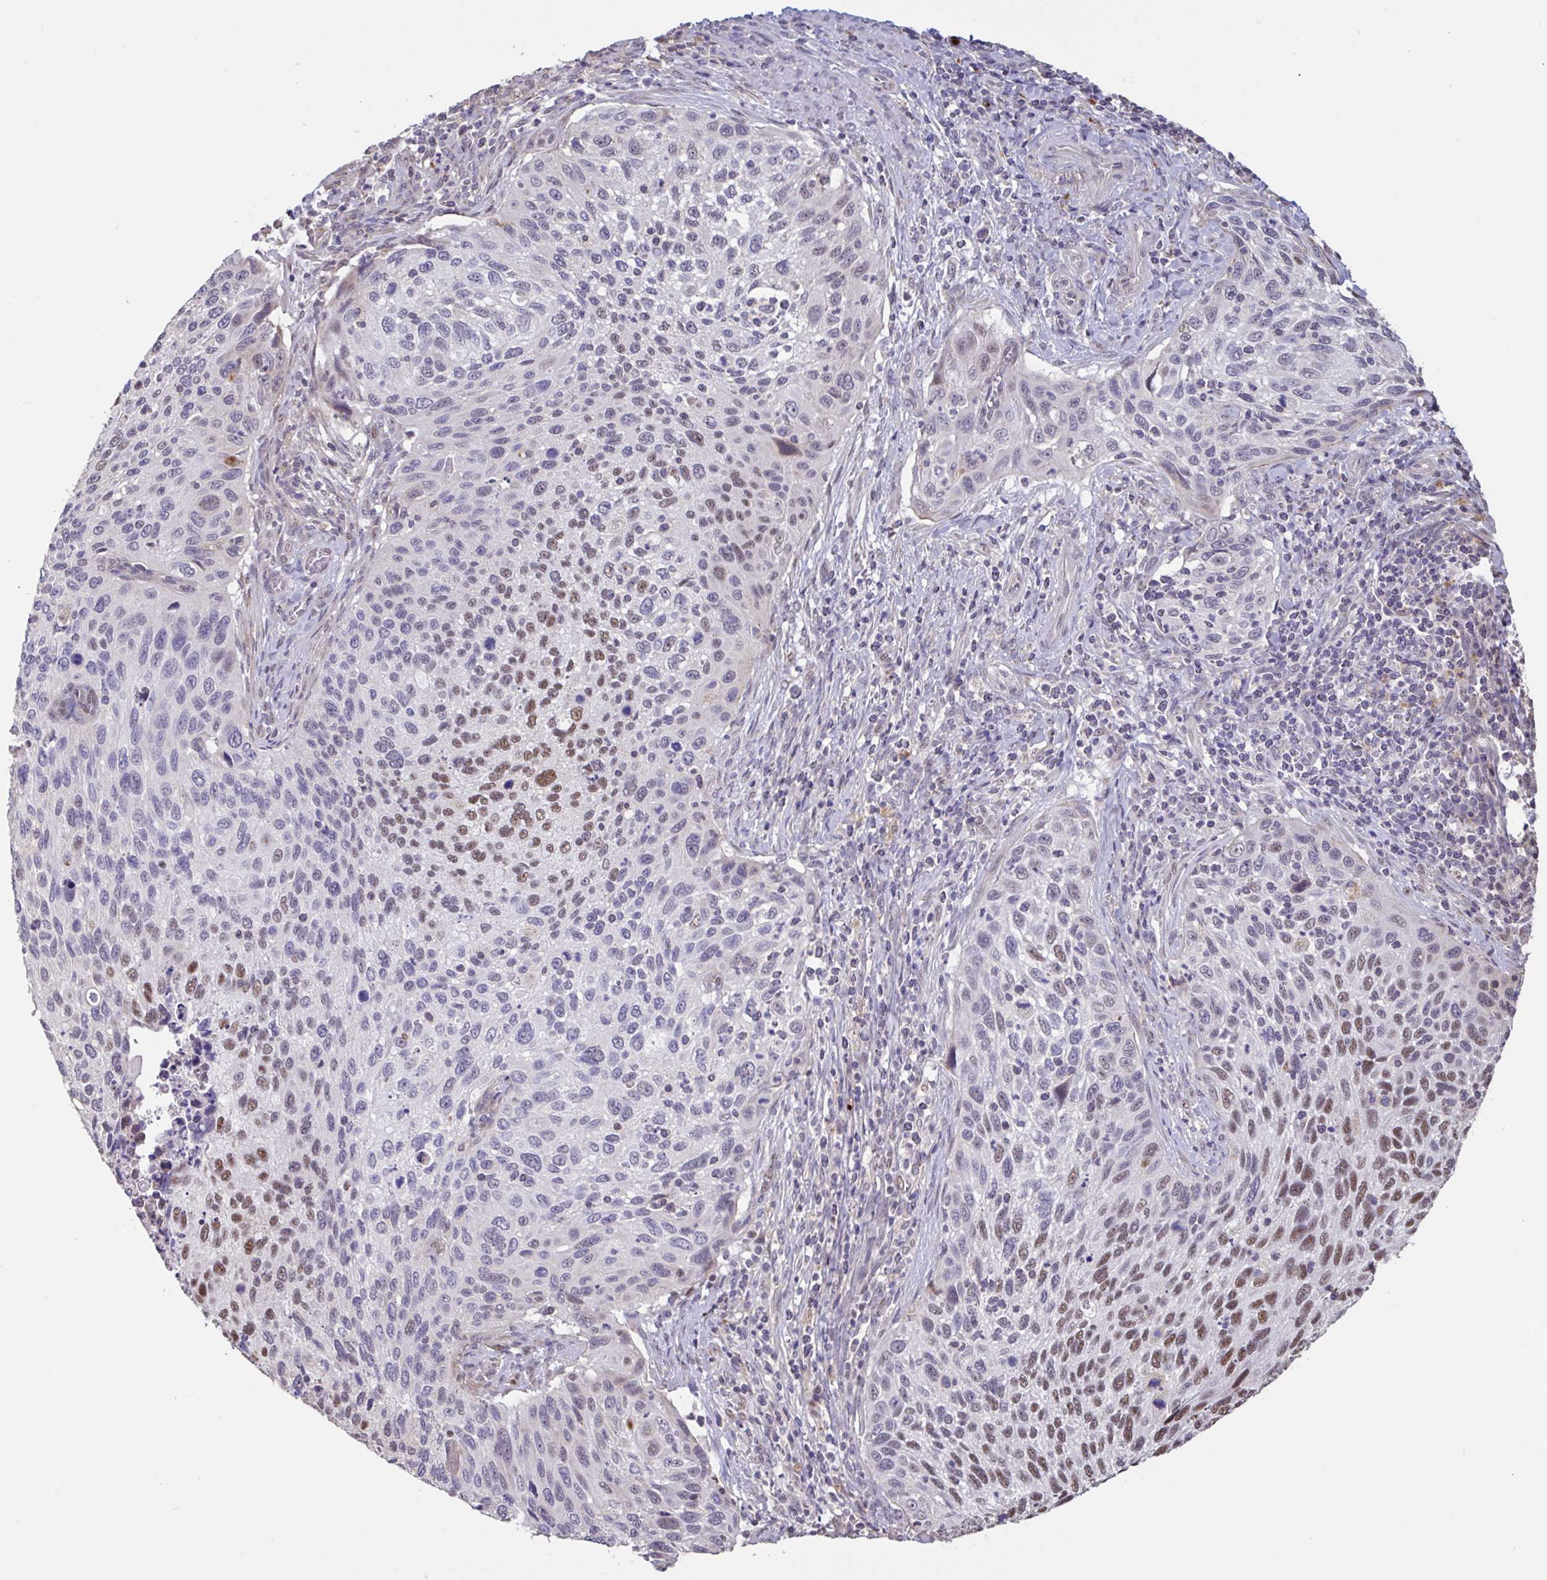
{"staining": {"intensity": "moderate", "quantity": "<25%", "location": "nuclear"}, "tissue": "cervical cancer", "cell_type": "Tumor cells", "image_type": "cancer", "snomed": [{"axis": "morphology", "description": "Squamous cell carcinoma, NOS"}, {"axis": "topography", "description": "Cervix"}], "caption": "DAB (3,3'-diaminobenzidine) immunohistochemical staining of human squamous cell carcinoma (cervical) demonstrates moderate nuclear protein expression in approximately <25% of tumor cells.", "gene": "DDX39A", "patient": {"sex": "female", "age": 70}}